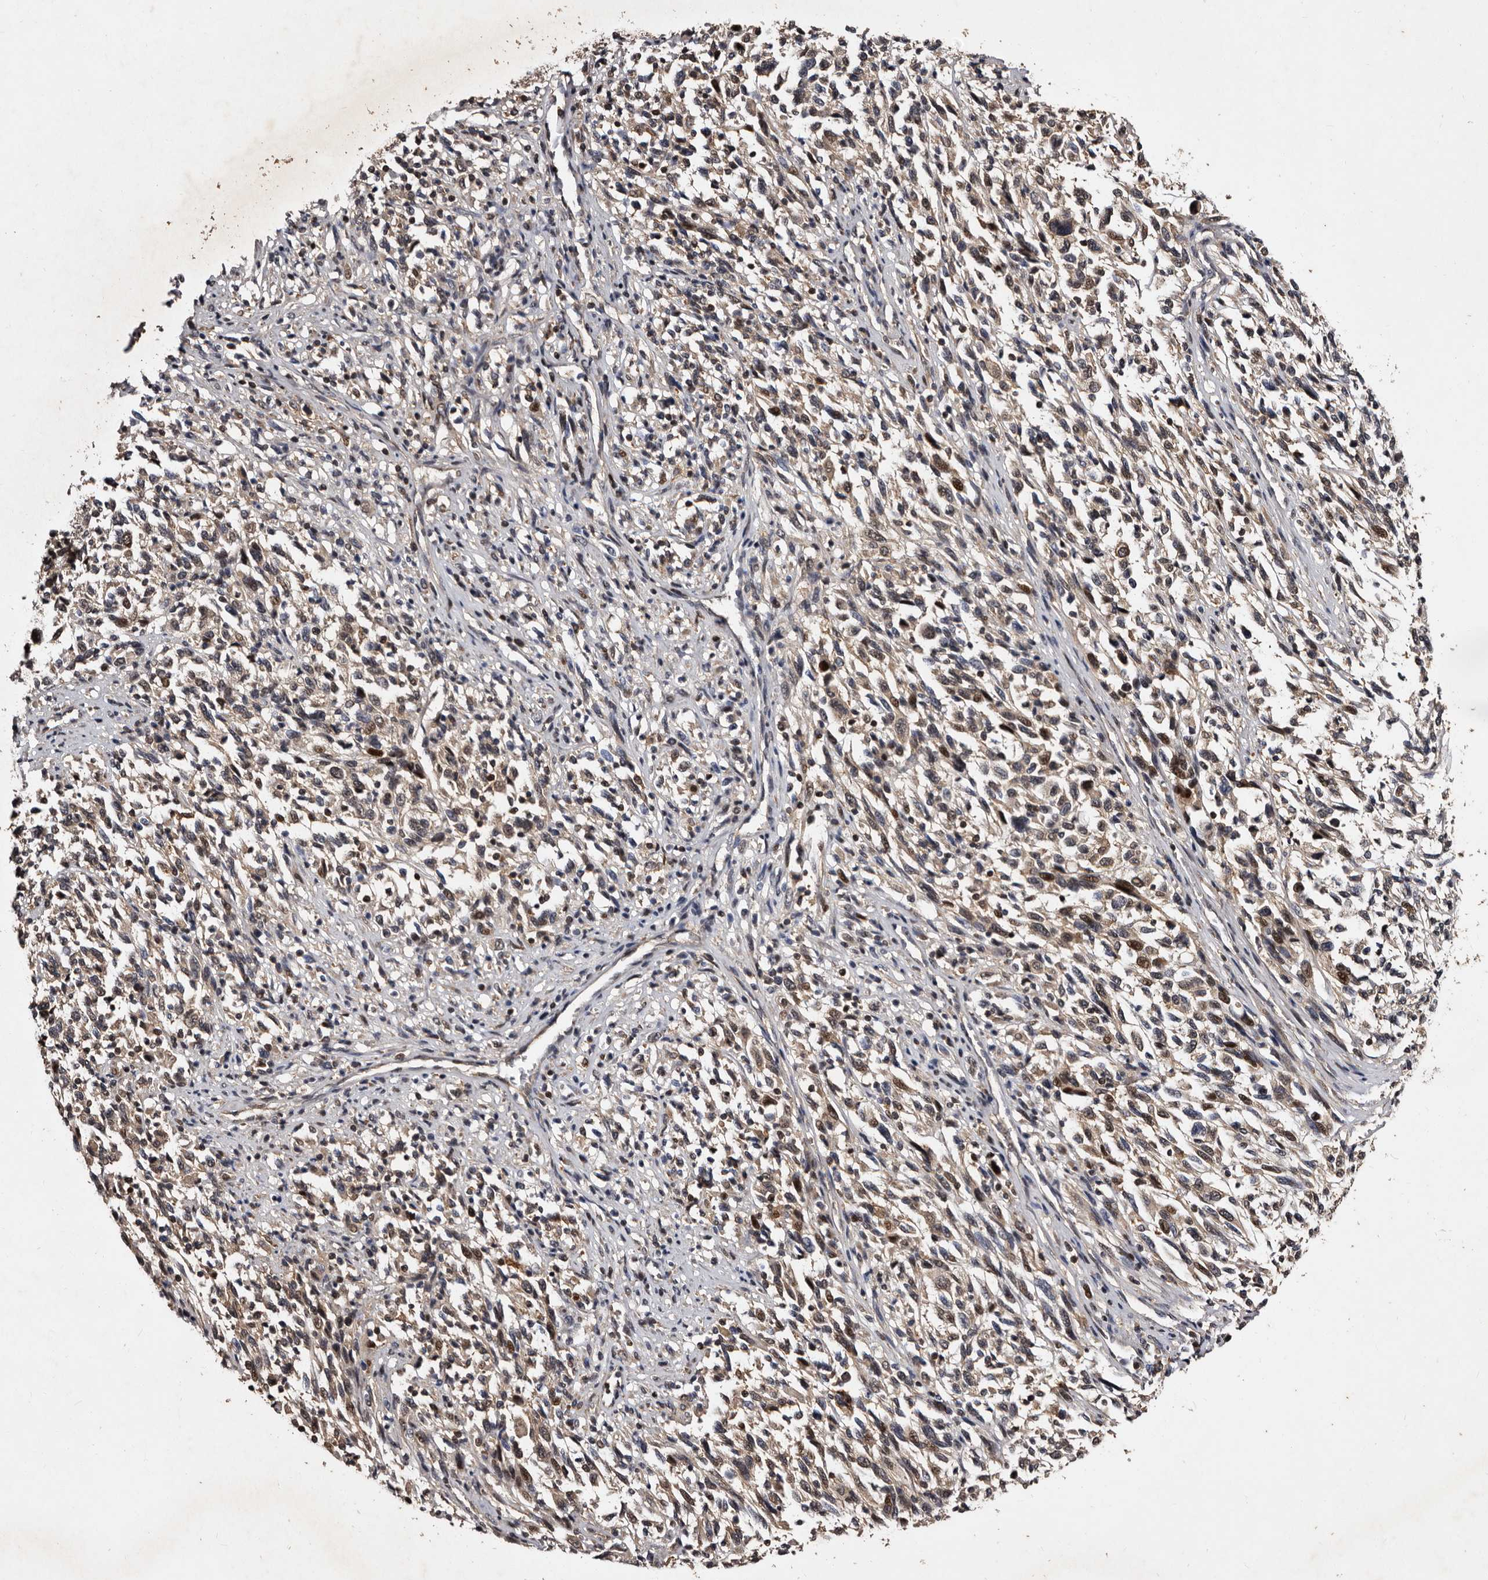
{"staining": {"intensity": "weak", "quantity": ">75%", "location": "cytoplasmic/membranous,nuclear"}, "tissue": "melanoma", "cell_type": "Tumor cells", "image_type": "cancer", "snomed": [{"axis": "morphology", "description": "Malignant melanoma, Metastatic site"}, {"axis": "topography", "description": "Lymph node"}], "caption": "Protein staining exhibits weak cytoplasmic/membranous and nuclear staining in approximately >75% of tumor cells in malignant melanoma (metastatic site).", "gene": "MKRN3", "patient": {"sex": "male", "age": 61}}